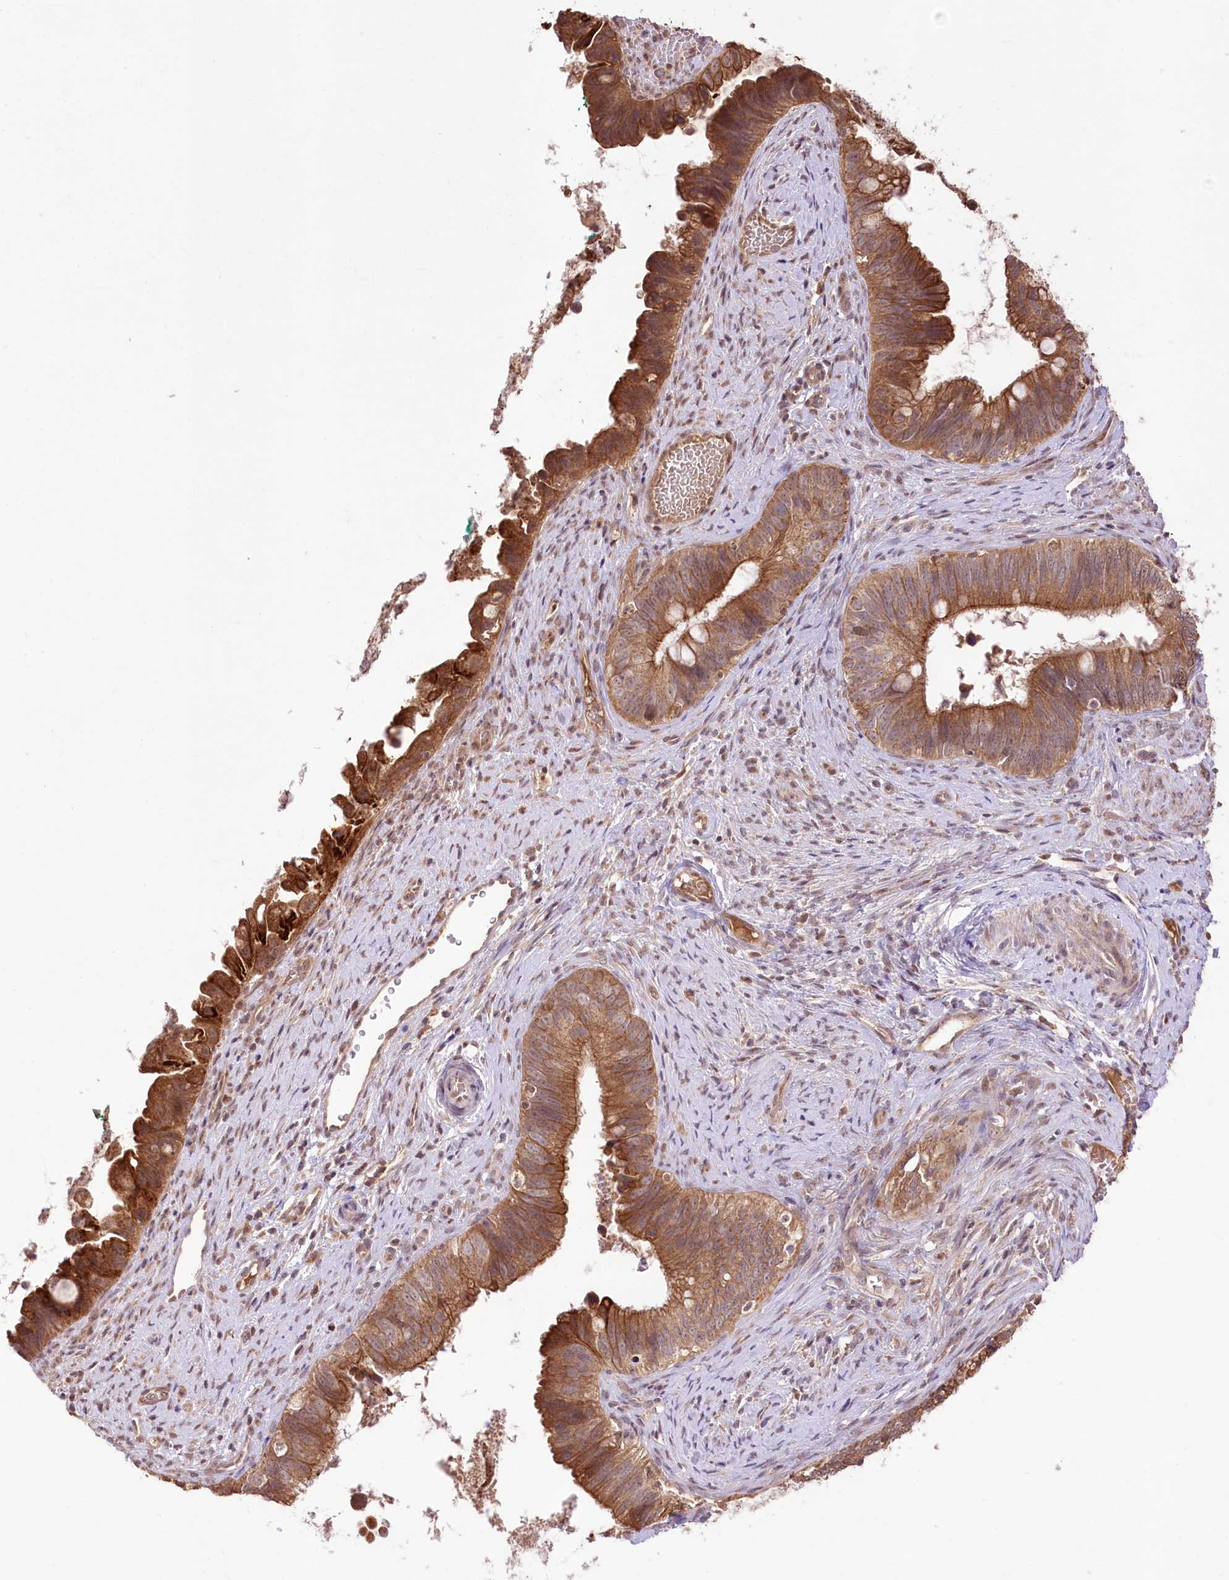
{"staining": {"intensity": "strong", "quantity": ">75%", "location": "cytoplasmic/membranous"}, "tissue": "cervical cancer", "cell_type": "Tumor cells", "image_type": "cancer", "snomed": [{"axis": "morphology", "description": "Adenocarcinoma, NOS"}, {"axis": "topography", "description": "Cervix"}], "caption": "Cervical cancer was stained to show a protein in brown. There is high levels of strong cytoplasmic/membranous staining in about >75% of tumor cells.", "gene": "HELT", "patient": {"sex": "female", "age": 42}}